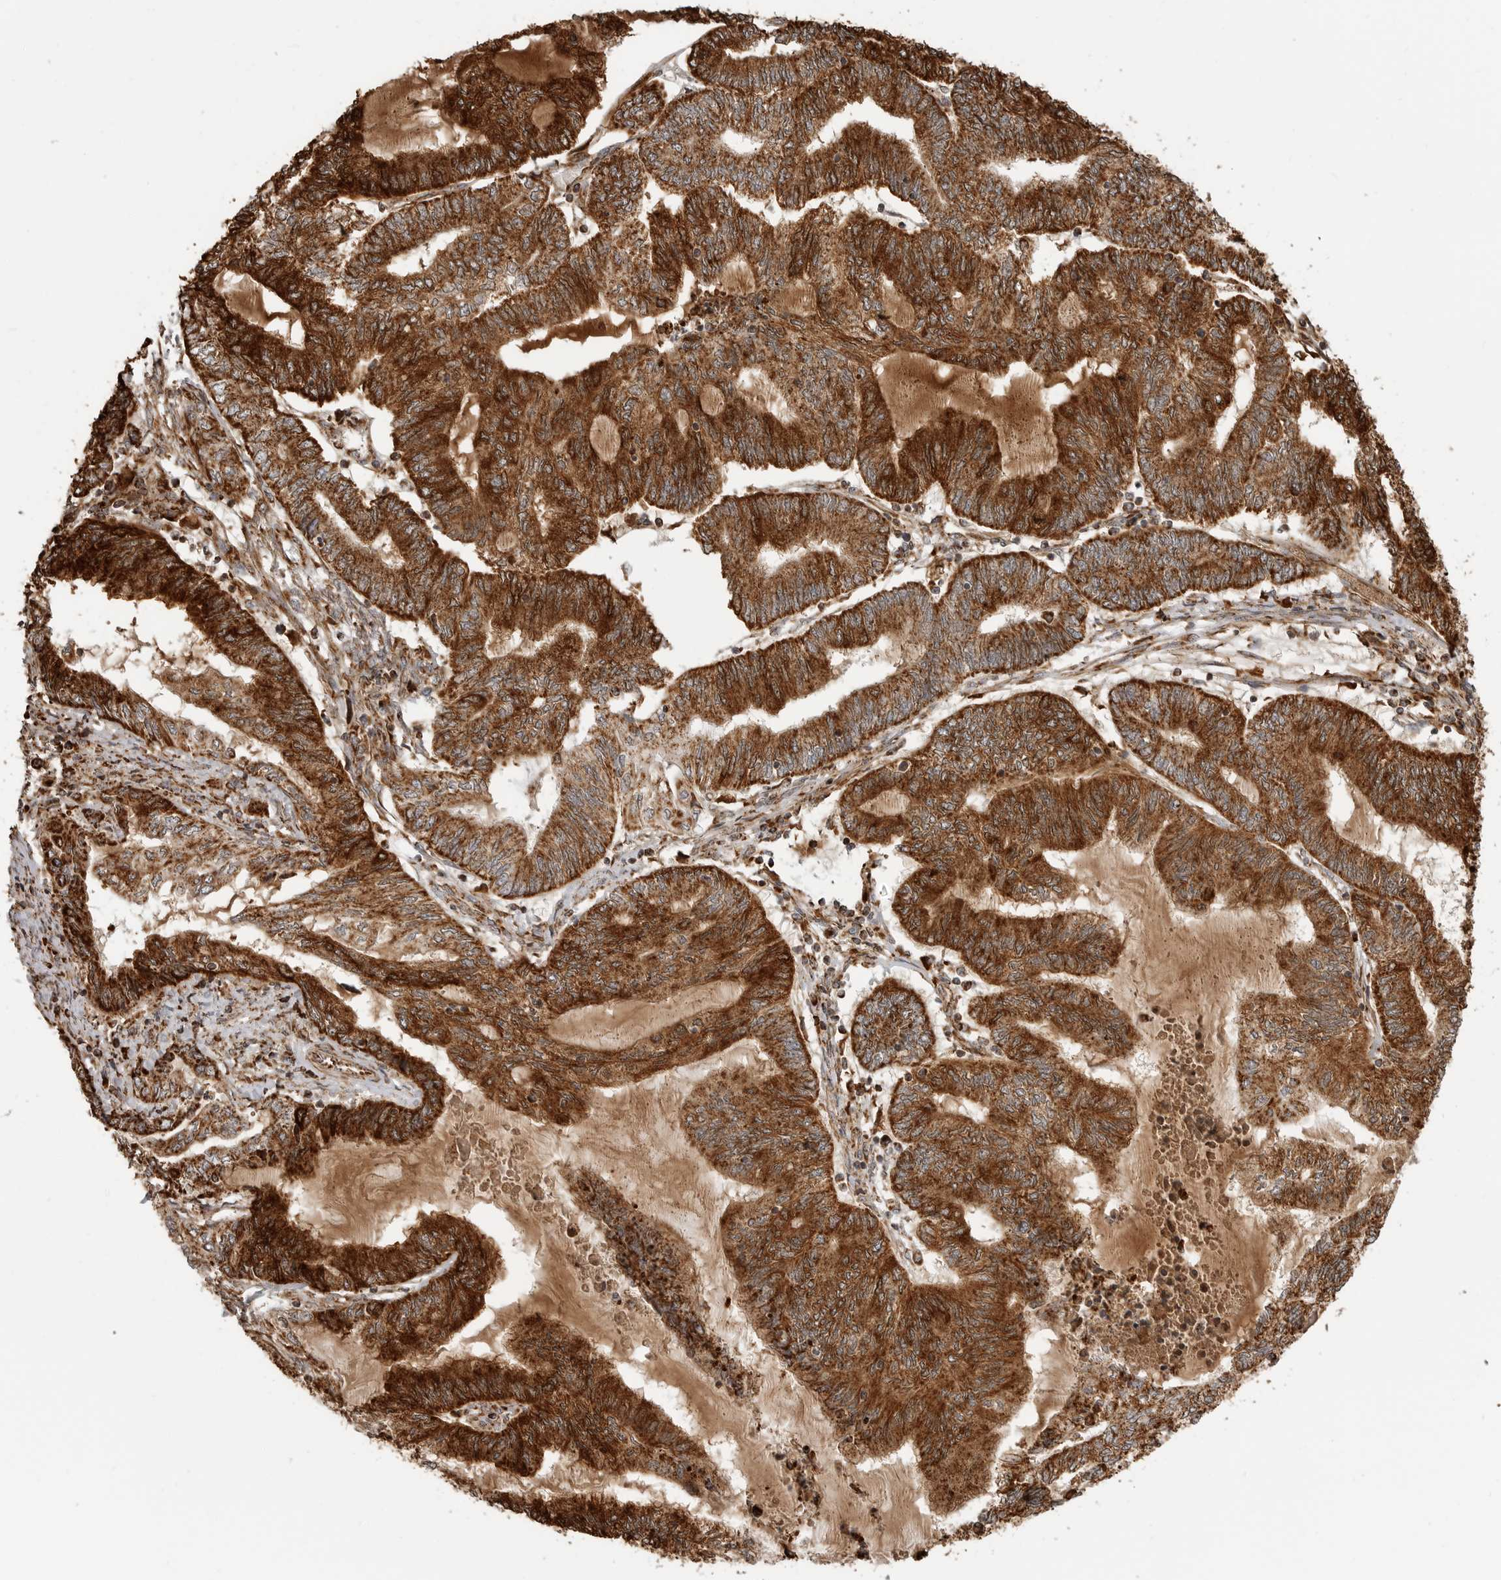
{"staining": {"intensity": "strong", "quantity": ">75%", "location": "cytoplasmic/membranous"}, "tissue": "endometrial cancer", "cell_type": "Tumor cells", "image_type": "cancer", "snomed": [{"axis": "morphology", "description": "Adenocarcinoma, NOS"}, {"axis": "topography", "description": "Uterus"}, {"axis": "topography", "description": "Endometrium"}], "caption": "Protein staining exhibits strong cytoplasmic/membranous positivity in about >75% of tumor cells in endometrial cancer (adenocarcinoma).", "gene": "BMP2K", "patient": {"sex": "female", "age": 70}}